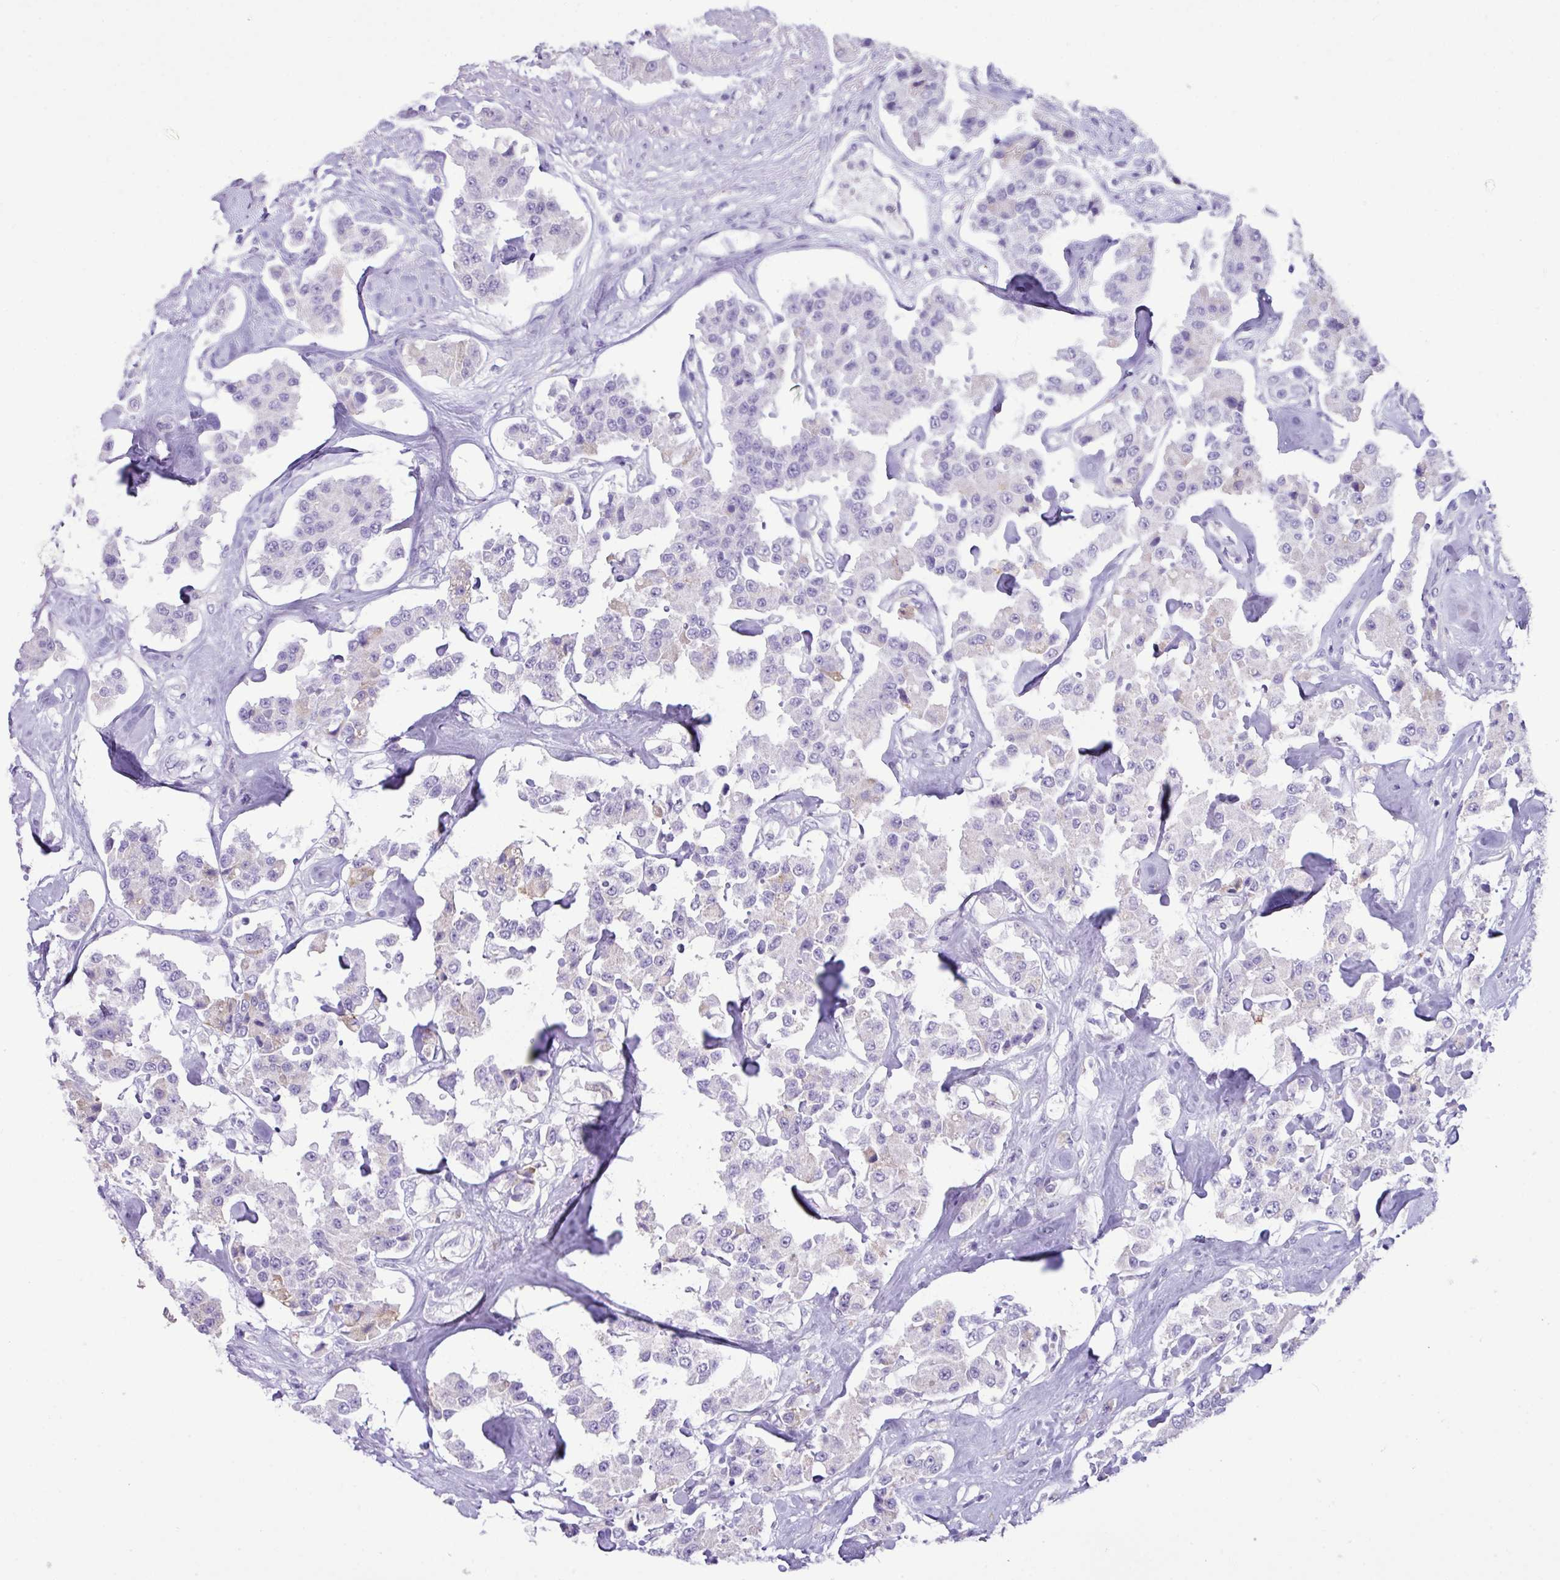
{"staining": {"intensity": "negative", "quantity": "none", "location": "none"}, "tissue": "carcinoid", "cell_type": "Tumor cells", "image_type": "cancer", "snomed": [{"axis": "morphology", "description": "Carcinoid, malignant, NOS"}, {"axis": "topography", "description": "Pancreas"}], "caption": "The immunohistochemistry histopathology image has no significant staining in tumor cells of carcinoid tissue.", "gene": "RGS21", "patient": {"sex": "male", "age": 41}}